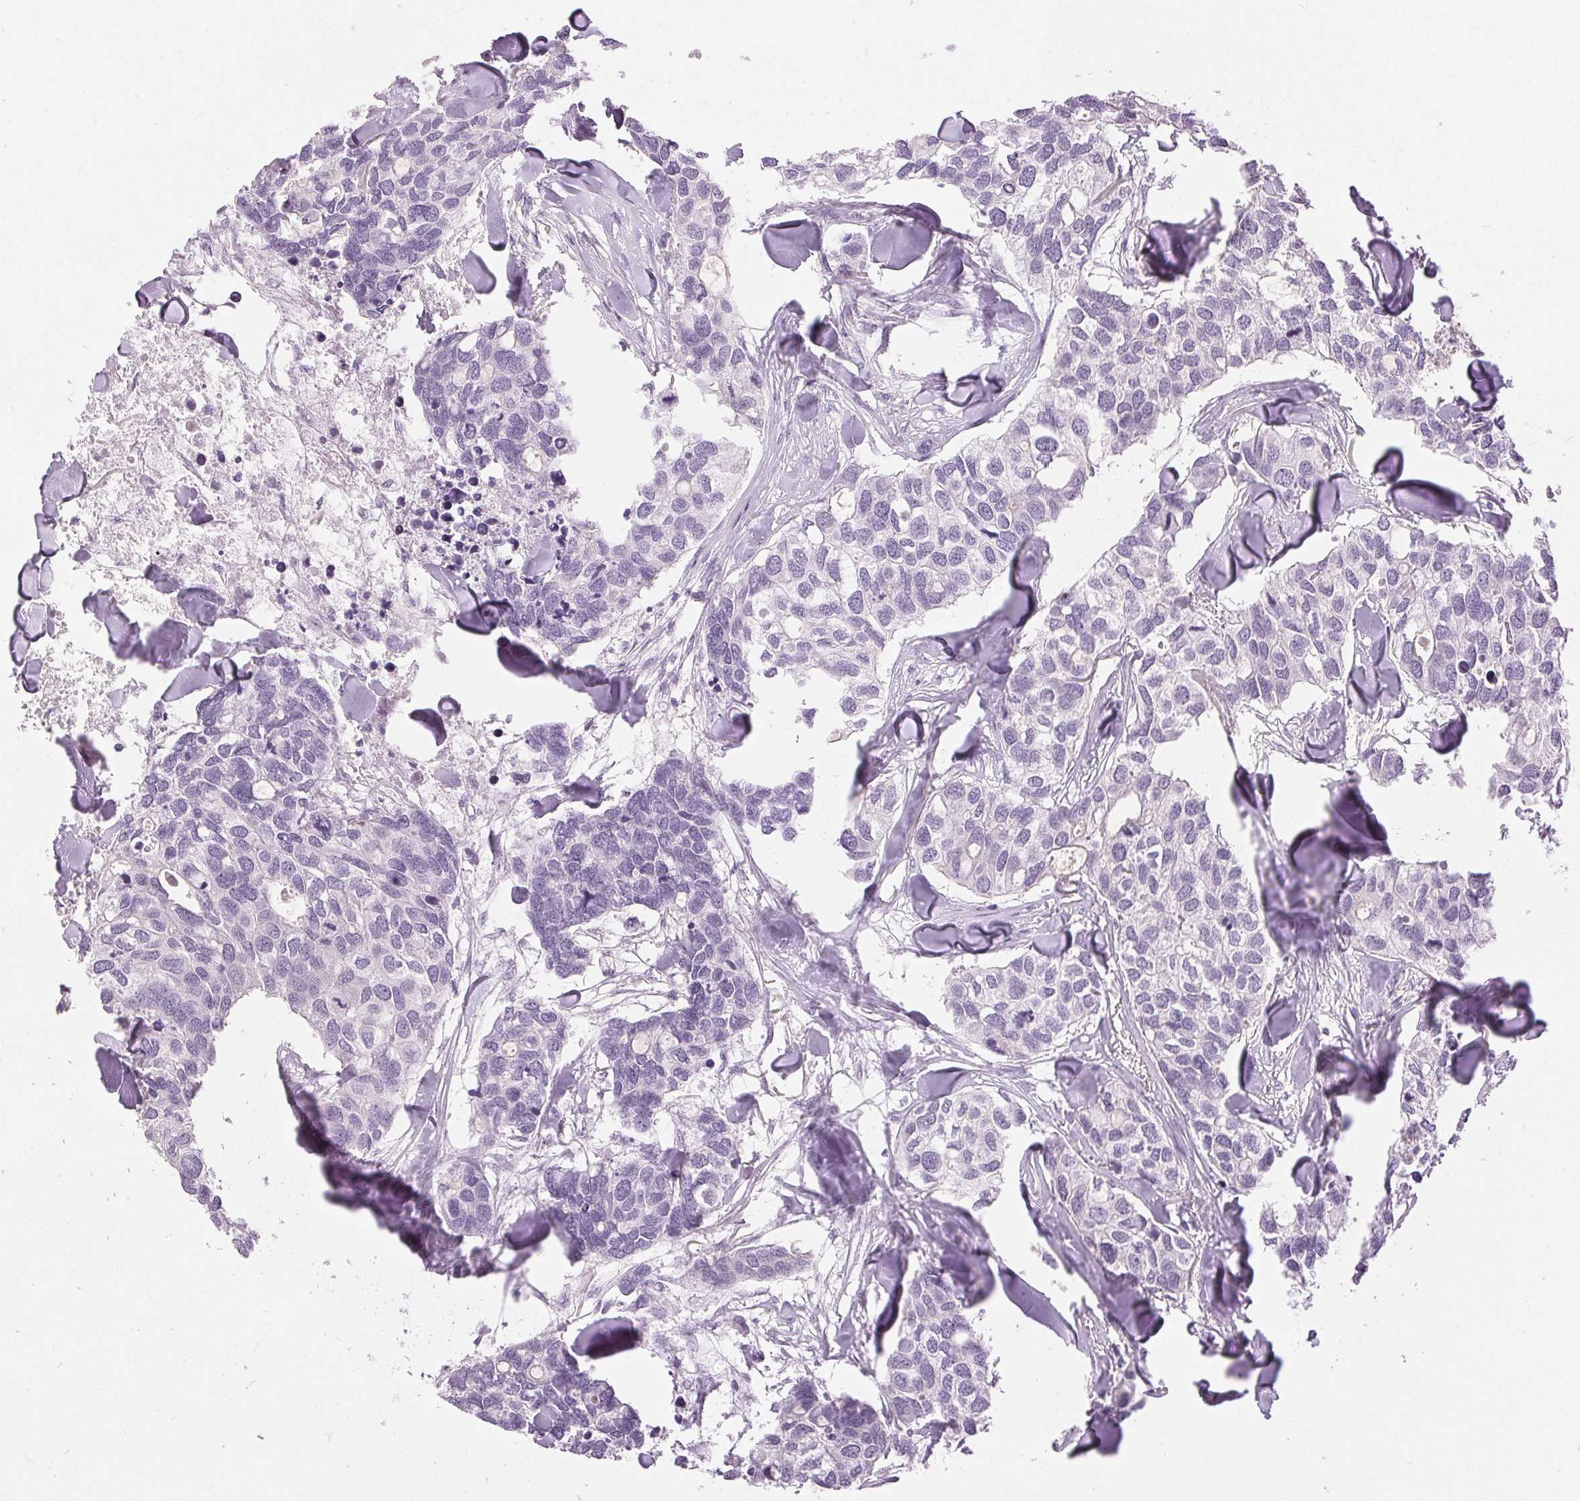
{"staining": {"intensity": "negative", "quantity": "none", "location": "none"}, "tissue": "breast cancer", "cell_type": "Tumor cells", "image_type": "cancer", "snomed": [{"axis": "morphology", "description": "Duct carcinoma"}, {"axis": "topography", "description": "Breast"}], "caption": "Breast invasive ductal carcinoma was stained to show a protein in brown. There is no significant positivity in tumor cells.", "gene": "DSG3", "patient": {"sex": "female", "age": 83}}